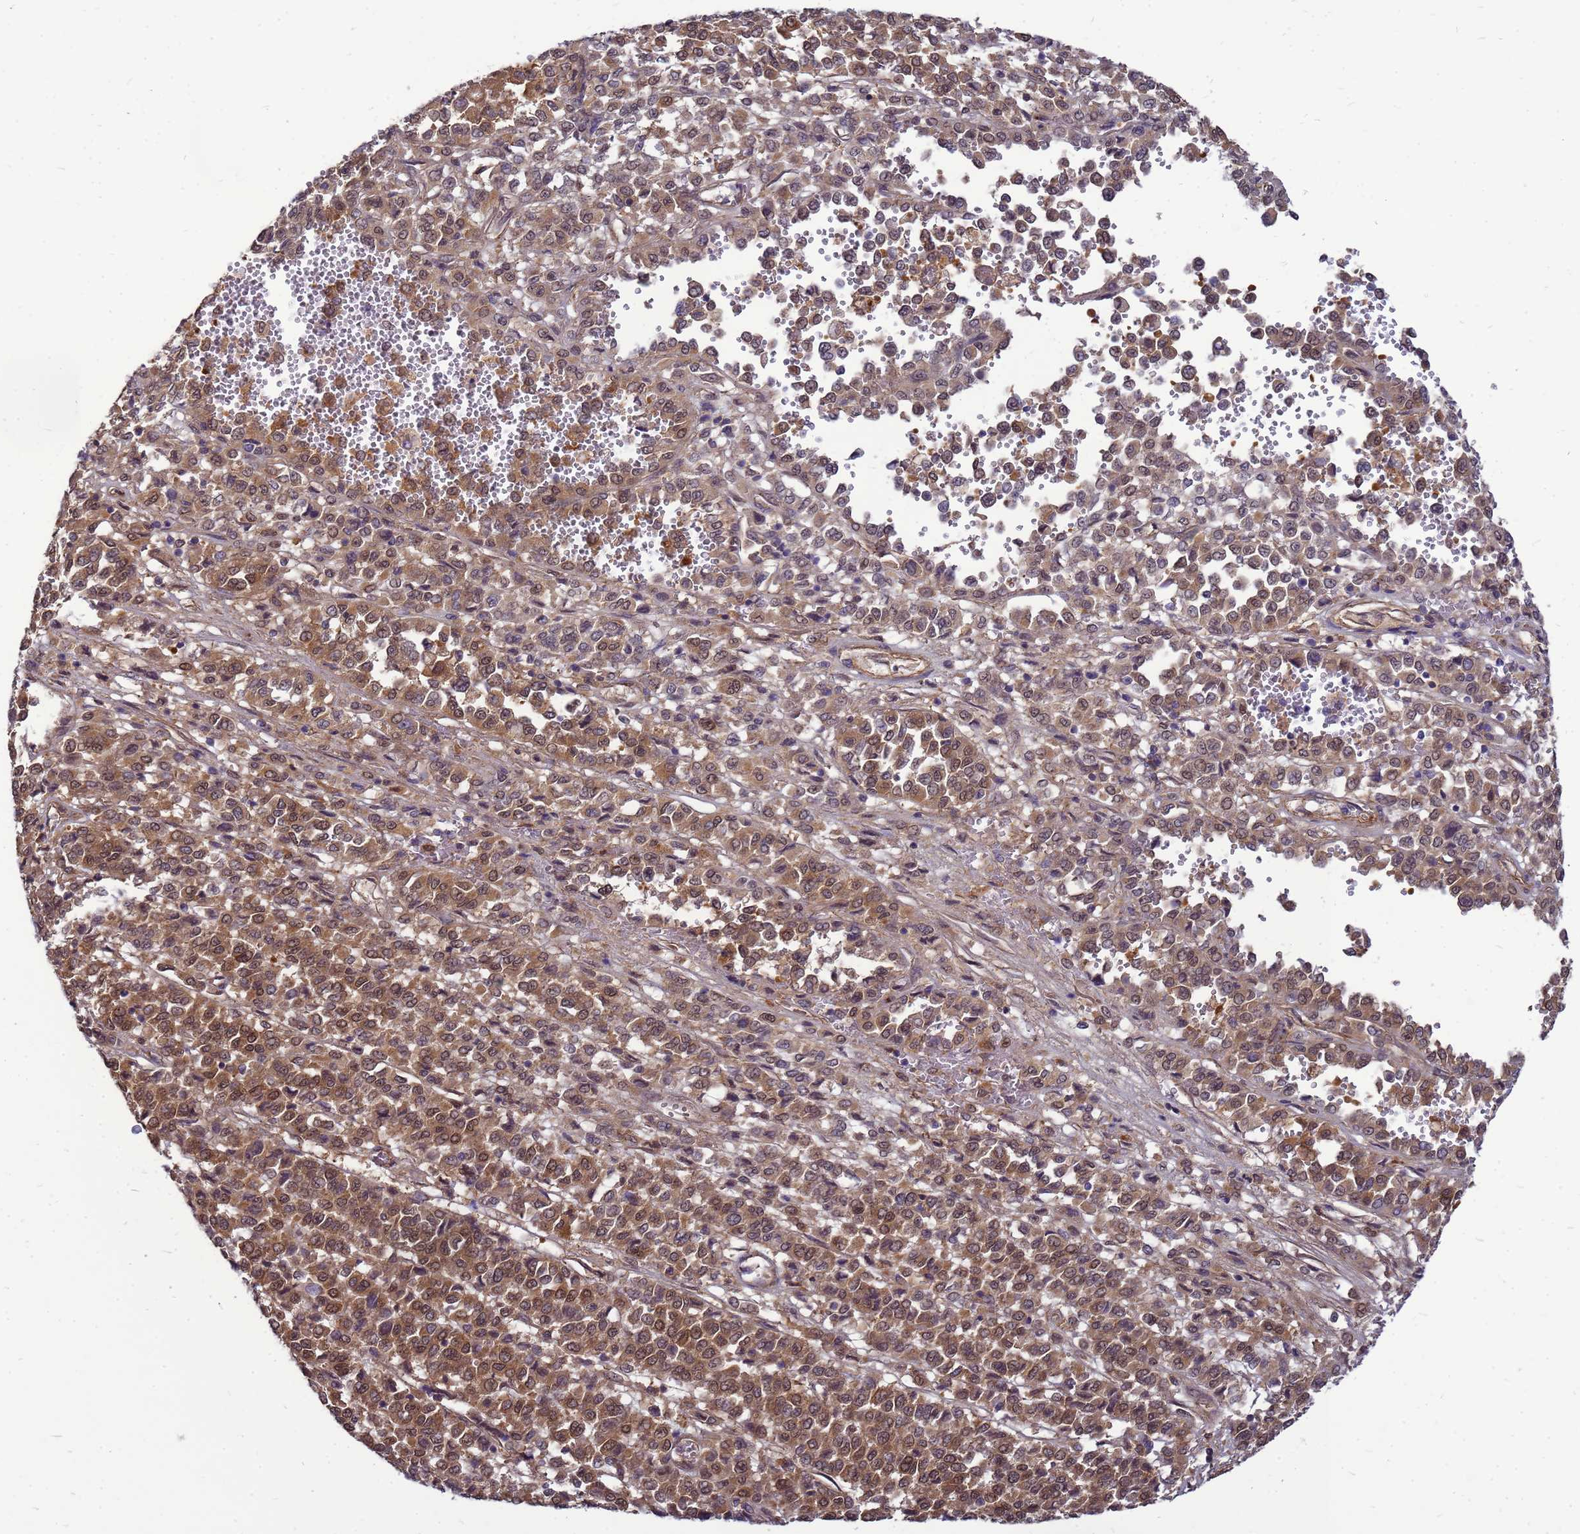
{"staining": {"intensity": "moderate", "quantity": ">75%", "location": "cytoplasmic/membranous"}, "tissue": "melanoma", "cell_type": "Tumor cells", "image_type": "cancer", "snomed": [{"axis": "morphology", "description": "Malignant melanoma, Metastatic site"}, {"axis": "topography", "description": "Pancreas"}], "caption": "Melanoma stained for a protein (brown) demonstrates moderate cytoplasmic/membranous positive positivity in about >75% of tumor cells.", "gene": "ENOPH1", "patient": {"sex": "female", "age": 30}}